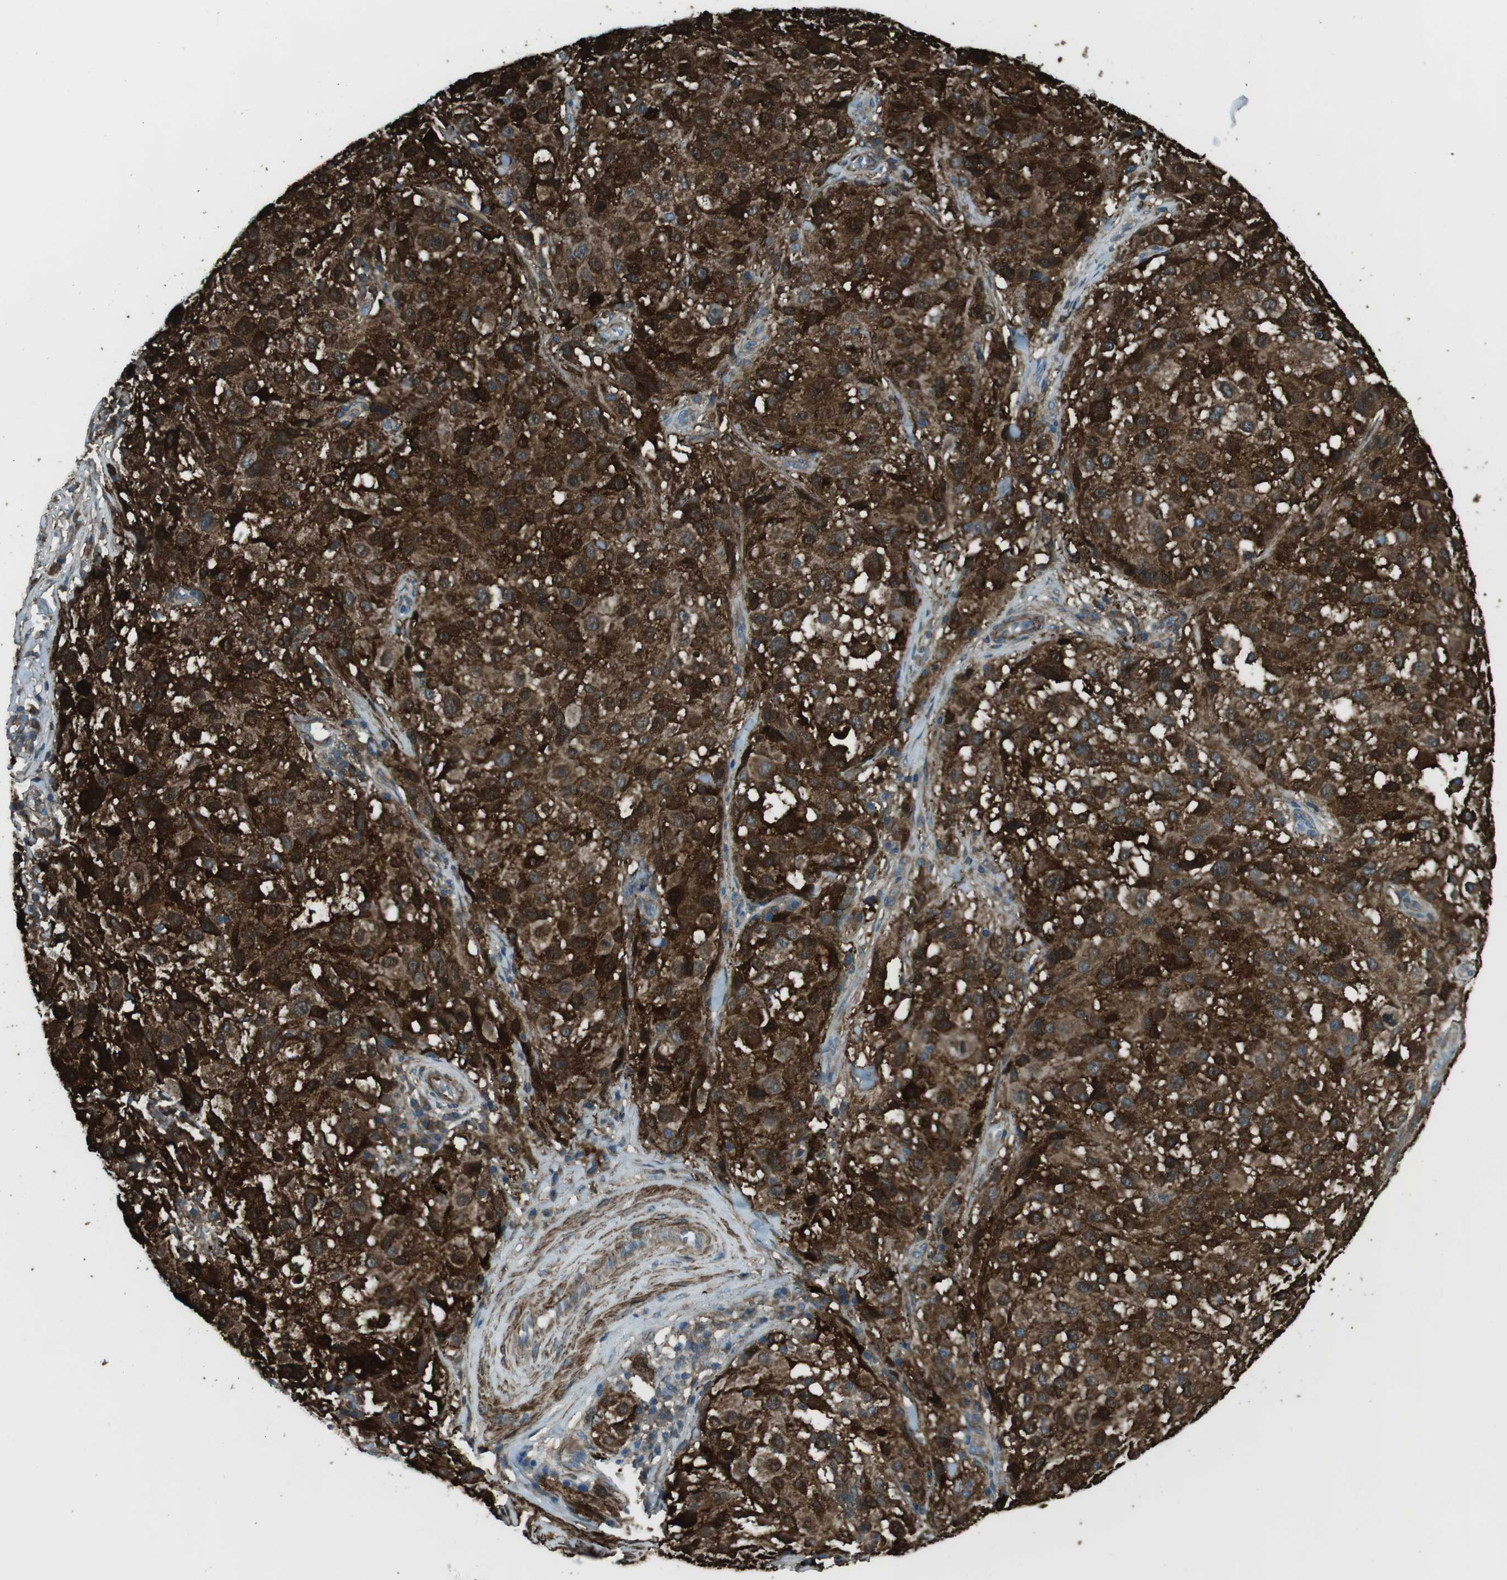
{"staining": {"intensity": "strong", "quantity": ">75%", "location": "cytoplasmic/membranous"}, "tissue": "melanoma", "cell_type": "Tumor cells", "image_type": "cancer", "snomed": [{"axis": "morphology", "description": "Necrosis, NOS"}, {"axis": "morphology", "description": "Malignant melanoma, NOS"}, {"axis": "topography", "description": "Skin"}], "caption": "Protein staining by IHC reveals strong cytoplasmic/membranous positivity in approximately >75% of tumor cells in melanoma.", "gene": "SFT2D1", "patient": {"sex": "female", "age": 87}}